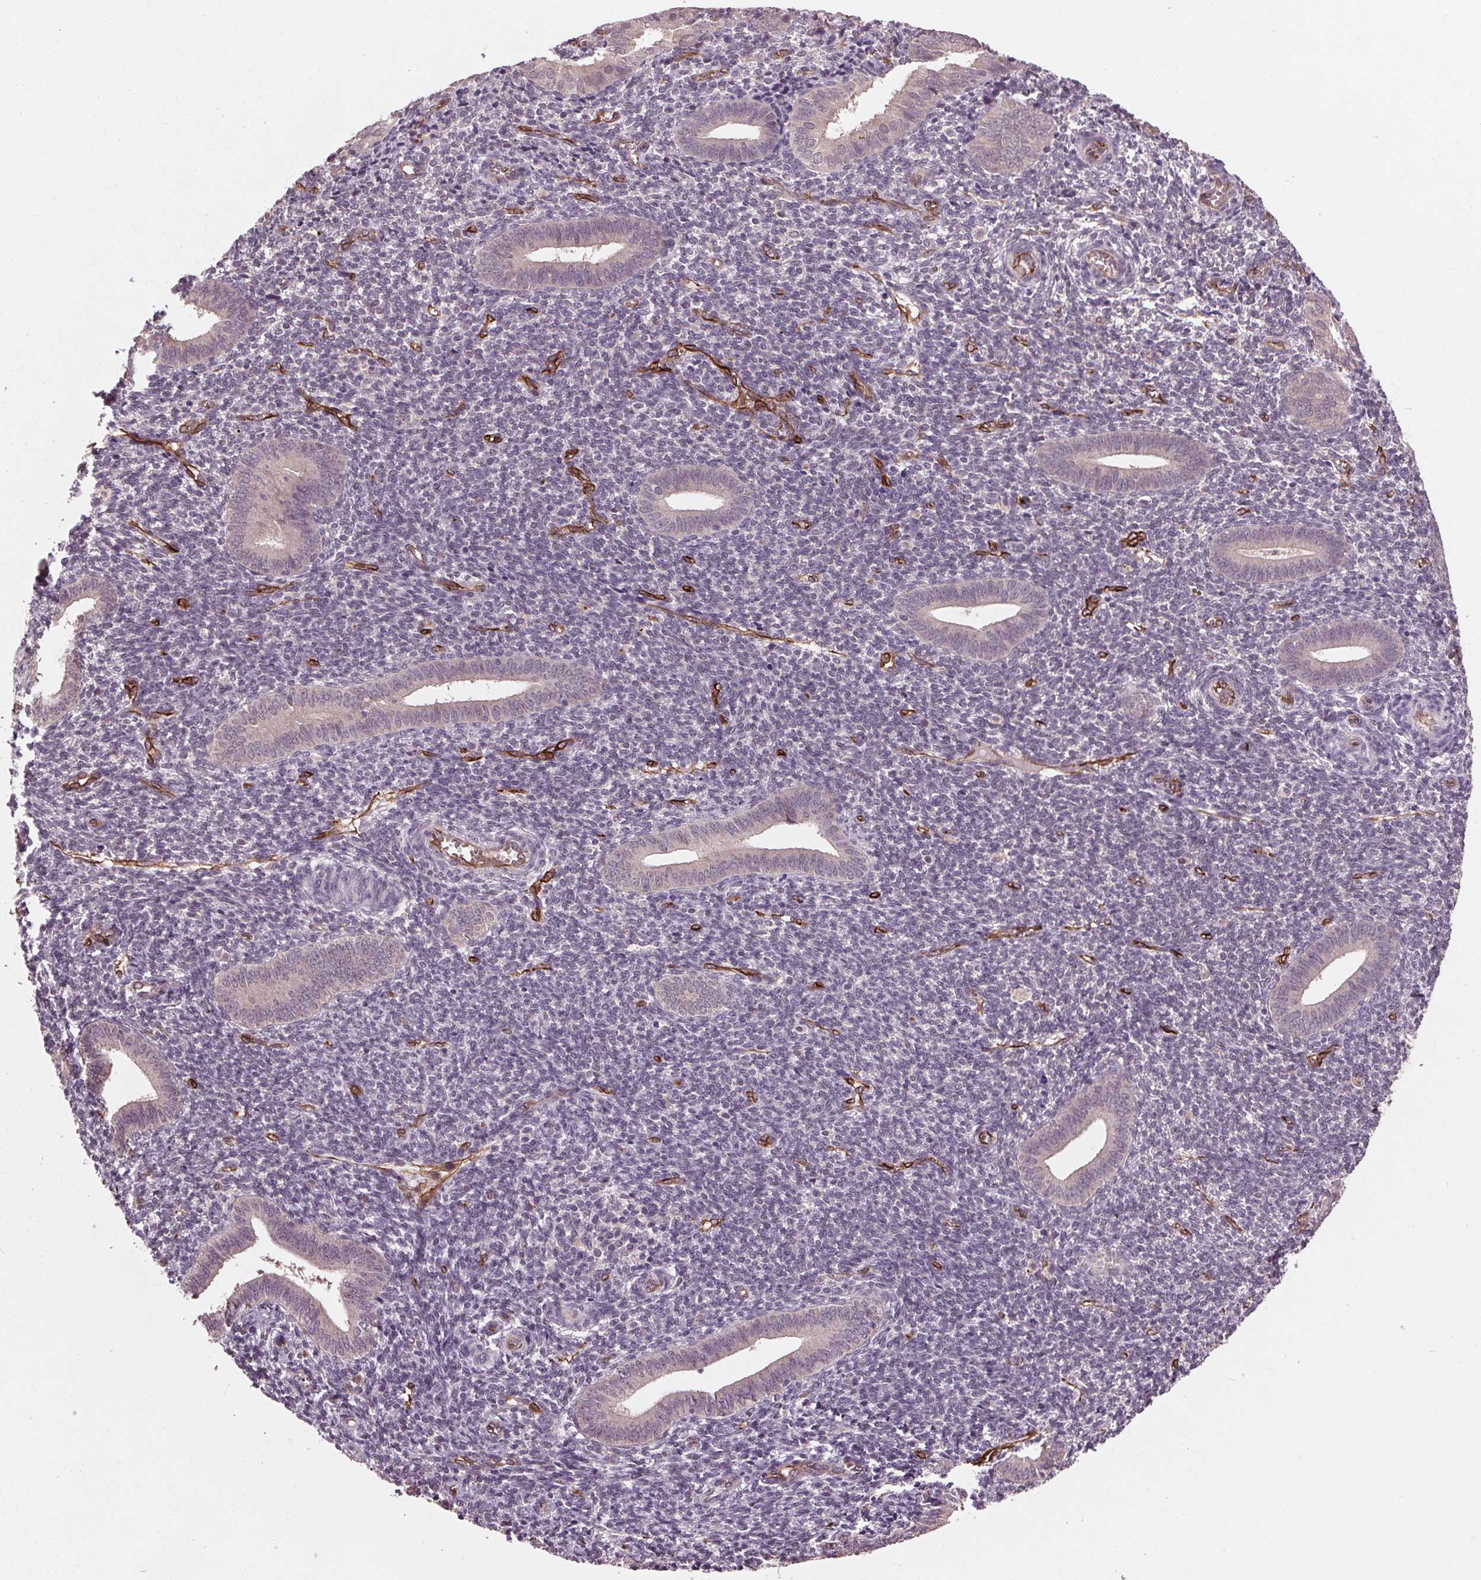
{"staining": {"intensity": "negative", "quantity": "none", "location": "none"}, "tissue": "endometrium", "cell_type": "Cells in endometrial stroma", "image_type": "normal", "snomed": [{"axis": "morphology", "description": "Normal tissue, NOS"}, {"axis": "topography", "description": "Endometrium"}], "caption": "Unremarkable endometrium was stained to show a protein in brown. There is no significant expression in cells in endometrial stroma. The staining is performed using DAB brown chromogen with nuclei counter-stained in using hematoxylin.", "gene": "MAPK8", "patient": {"sex": "female", "age": 25}}